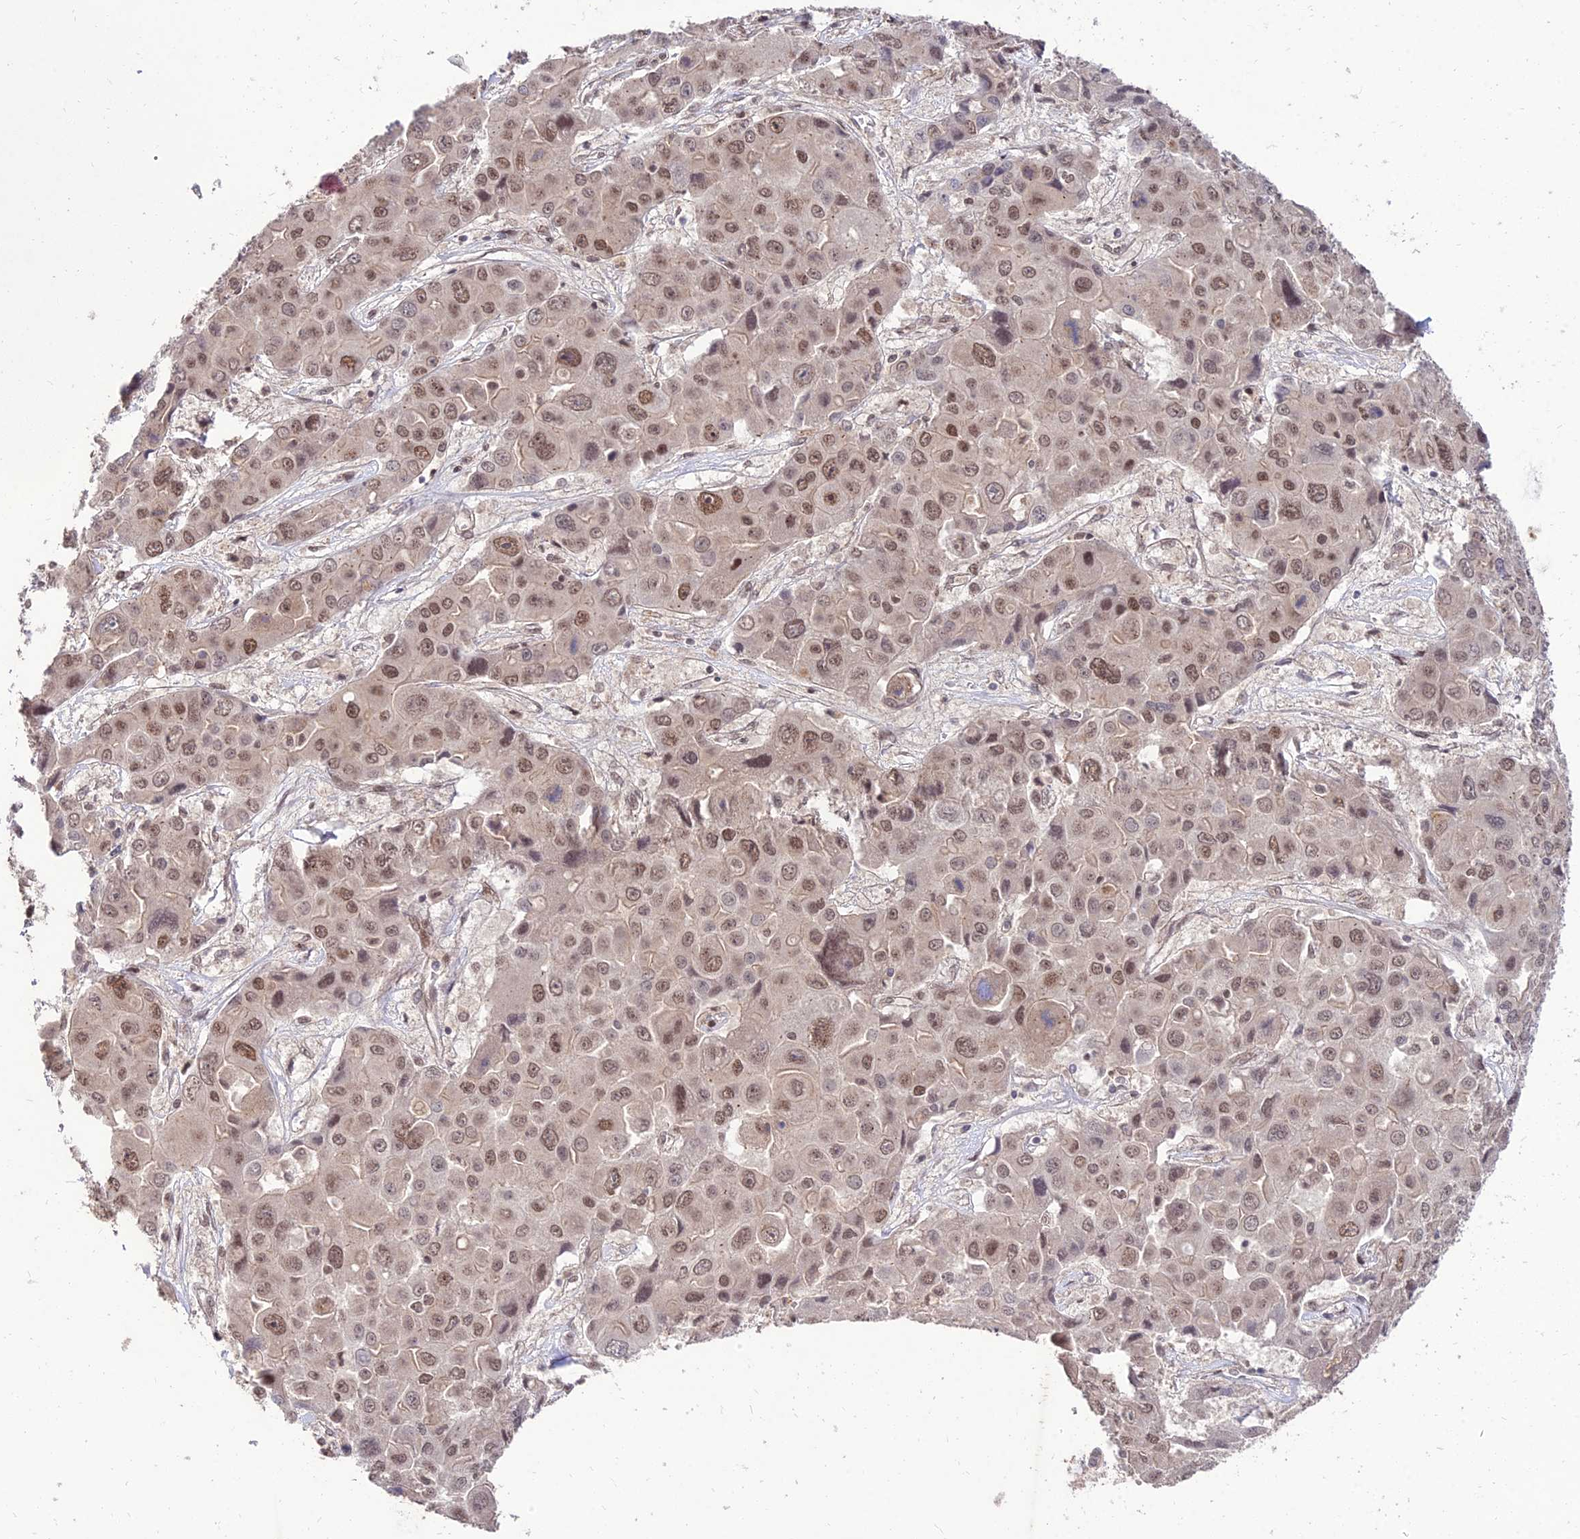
{"staining": {"intensity": "moderate", "quantity": ">75%", "location": "nuclear"}, "tissue": "liver cancer", "cell_type": "Tumor cells", "image_type": "cancer", "snomed": [{"axis": "morphology", "description": "Cholangiocarcinoma"}, {"axis": "topography", "description": "Liver"}], "caption": "Moderate nuclear staining is present in approximately >75% of tumor cells in liver cancer.", "gene": "ZNF85", "patient": {"sex": "male", "age": 67}}